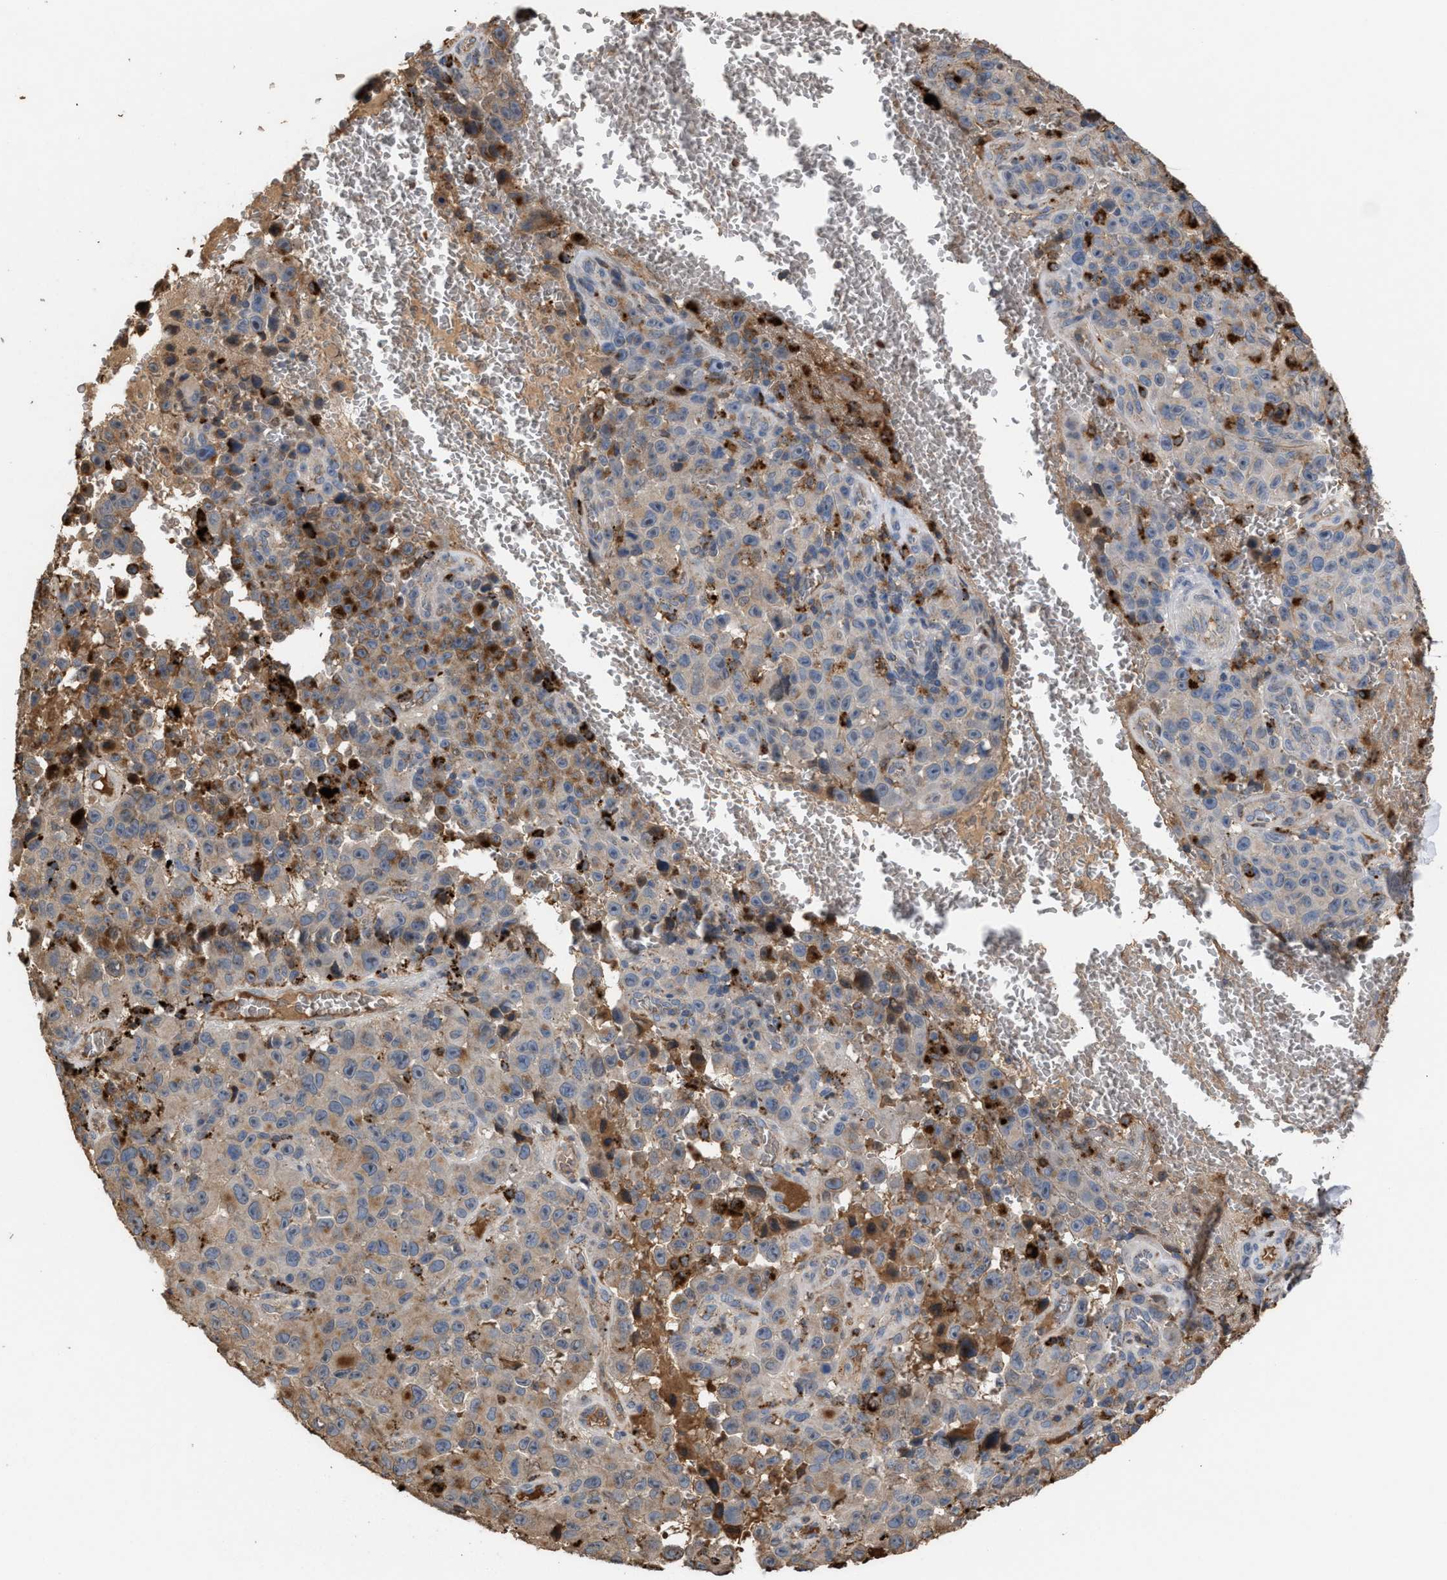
{"staining": {"intensity": "moderate", "quantity": "<25%", "location": "cytoplasmic/membranous"}, "tissue": "melanoma", "cell_type": "Tumor cells", "image_type": "cancer", "snomed": [{"axis": "morphology", "description": "Malignant melanoma, NOS"}, {"axis": "topography", "description": "Skin"}], "caption": "IHC photomicrograph of human melanoma stained for a protein (brown), which reveals low levels of moderate cytoplasmic/membranous positivity in about <25% of tumor cells.", "gene": "ELMO3", "patient": {"sex": "female", "age": 82}}